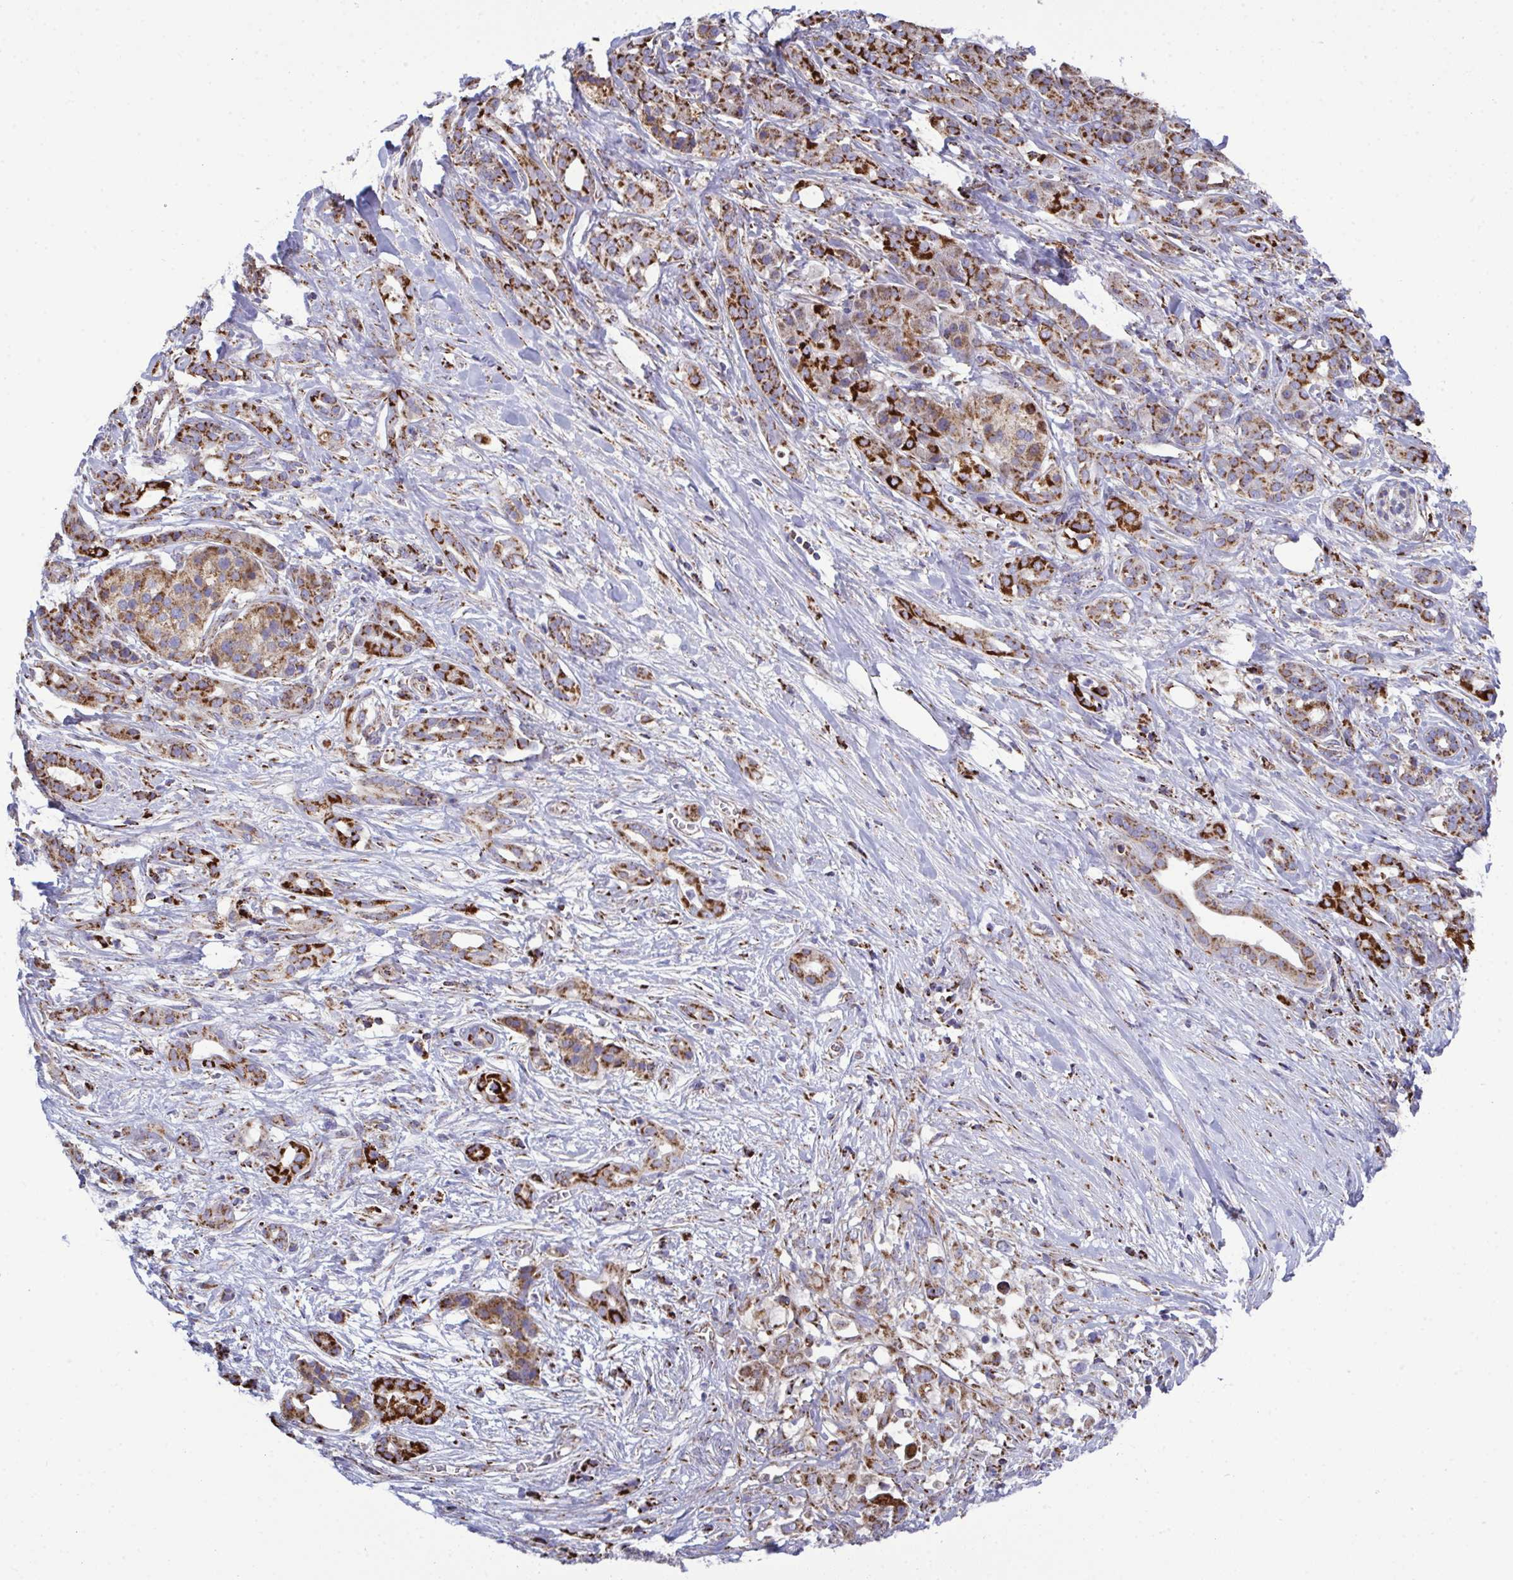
{"staining": {"intensity": "moderate", "quantity": ">75%", "location": "cytoplasmic/membranous"}, "tissue": "pancreatic cancer", "cell_type": "Tumor cells", "image_type": "cancer", "snomed": [{"axis": "morphology", "description": "Adenocarcinoma, NOS"}, {"axis": "topography", "description": "Pancreas"}], "caption": "Human pancreatic adenocarcinoma stained with a protein marker reveals moderate staining in tumor cells.", "gene": "CSDE1", "patient": {"sex": "male", "age": 61}}